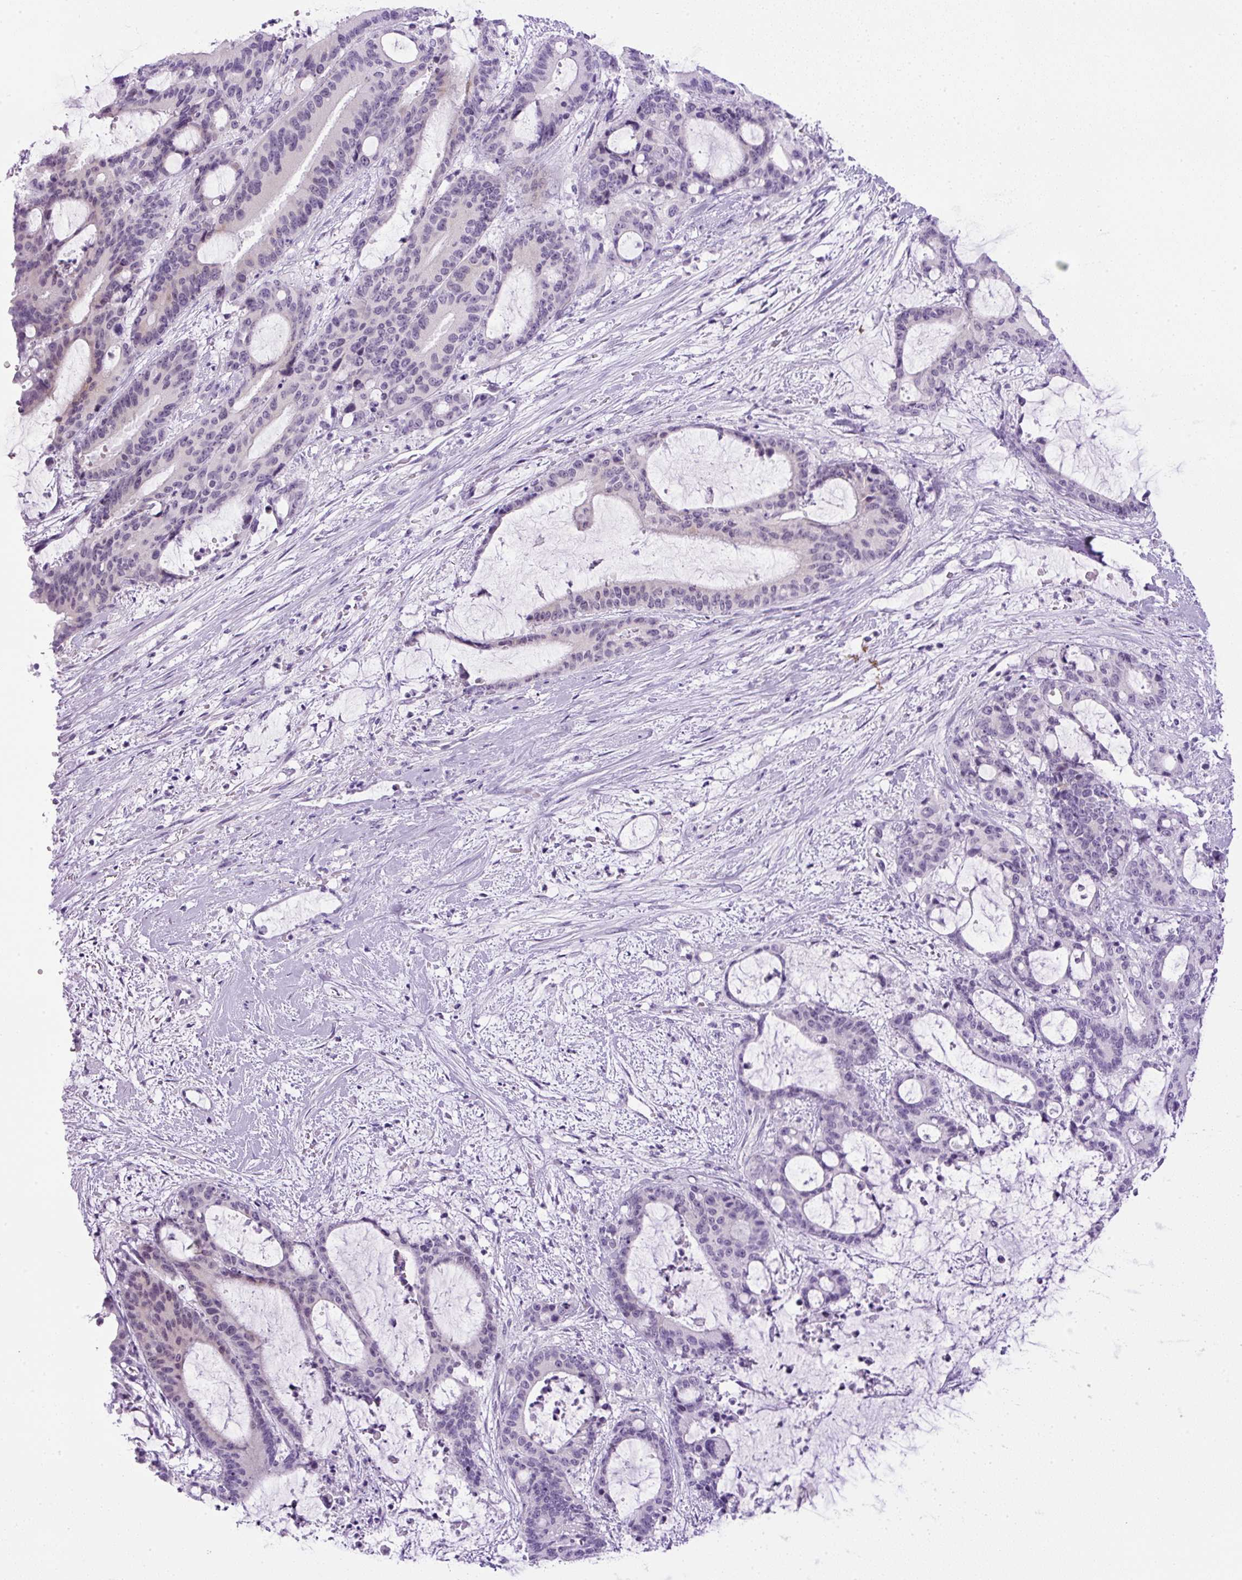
{"staining": {"intensity": "negative", "quantity": "none", "location": "none"}, "tissue": "liver cancer", "cell_type": "Tumor cells", "image_type": "cancer", "snomed": [{"axis": "morphology", "description": "Normal tissue, NOS"}, {"axis": "morphology", "description": "Cholangiocarcinoma"}, {"axis": "topography", "description": "Liver"}, {"axis": "topography", "description": "Peripheral nerve tissue"}], "caption": "The micrograph reveals no significant positivity in tumor cells of liver cancer (cholangiocarcinoma).", "gene": "RHBDD2", "patient": {"sex": "female", "age": 73}}